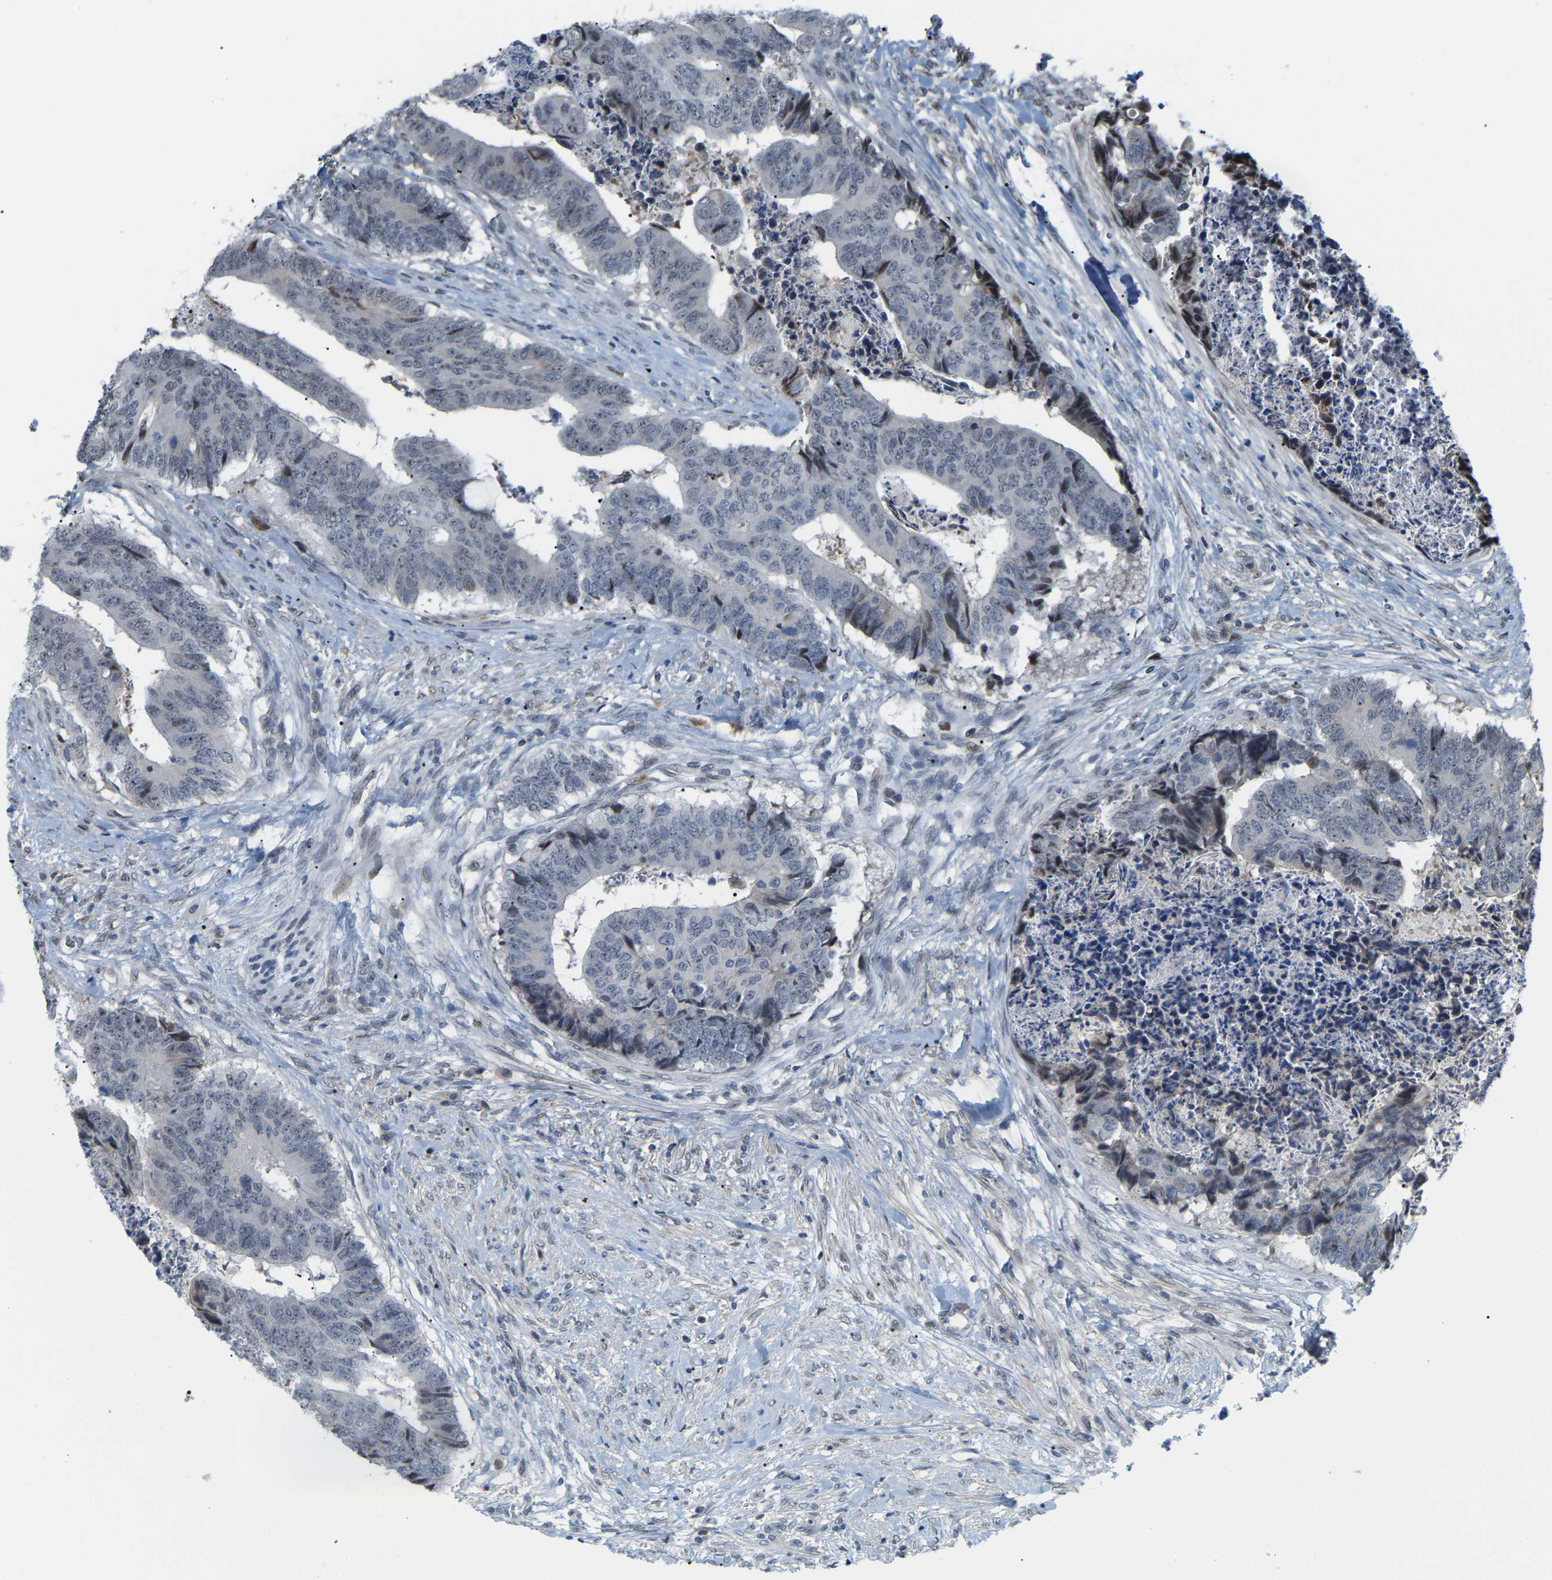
{"staining": {"intensity": "negative", "quantity": "none", "location": "none"}, "tissue": "colorectal cancer", "cell_type": "Tumor cells", "image_type": "cancer", "snomed": [{"axis": "morphology", "description": "Adenocarcinoma, NOS"}, {"axis": "topography", "description": "Rectum"}], "caption": "An immunohistochemistry micrograph of colorectal adenocarcinoma is shown. There is no staining in tumor cells of colorectal adenocarcinoma.", "gene": "CROT", "patient": {"sex": "male", "age": 84}}